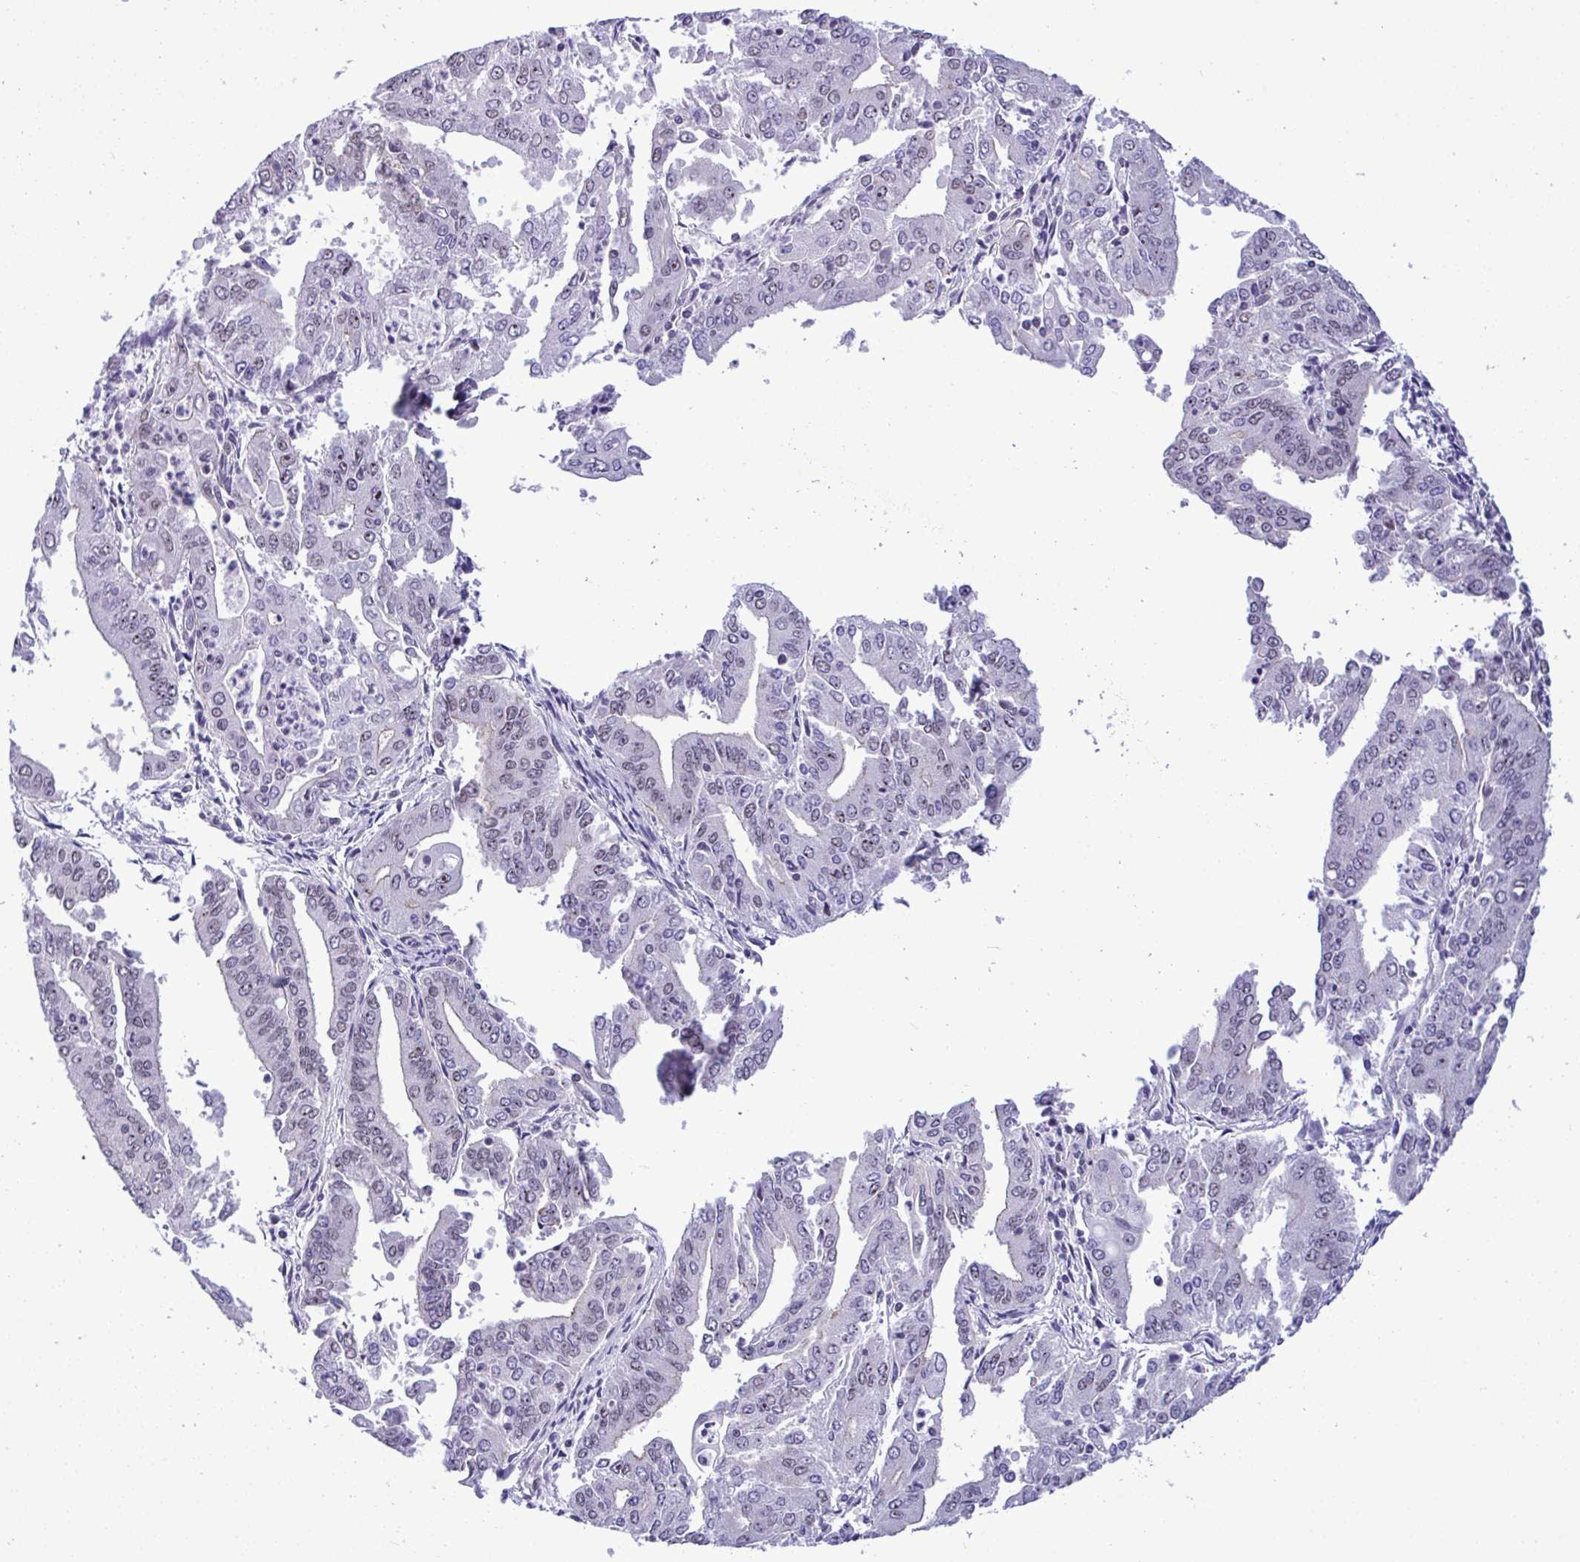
{"staining": {"intensity": "negative", "quantity": "none", "location": "none"}, "tissue": "cervical cancer", "cell_type": "Tumor cells", "image_type": "cancer", "snomed": [{"axis": "morphology", "description": "Adenocarcinoma, NOS"}, {"axis": "topography", "description": "Cervix"}], "caption": "A photomicrograph of human cervical cancer is negative for staining in tumor cells.", "gene": "YBX2", "patient": {"sex": "female", "age": 56}}